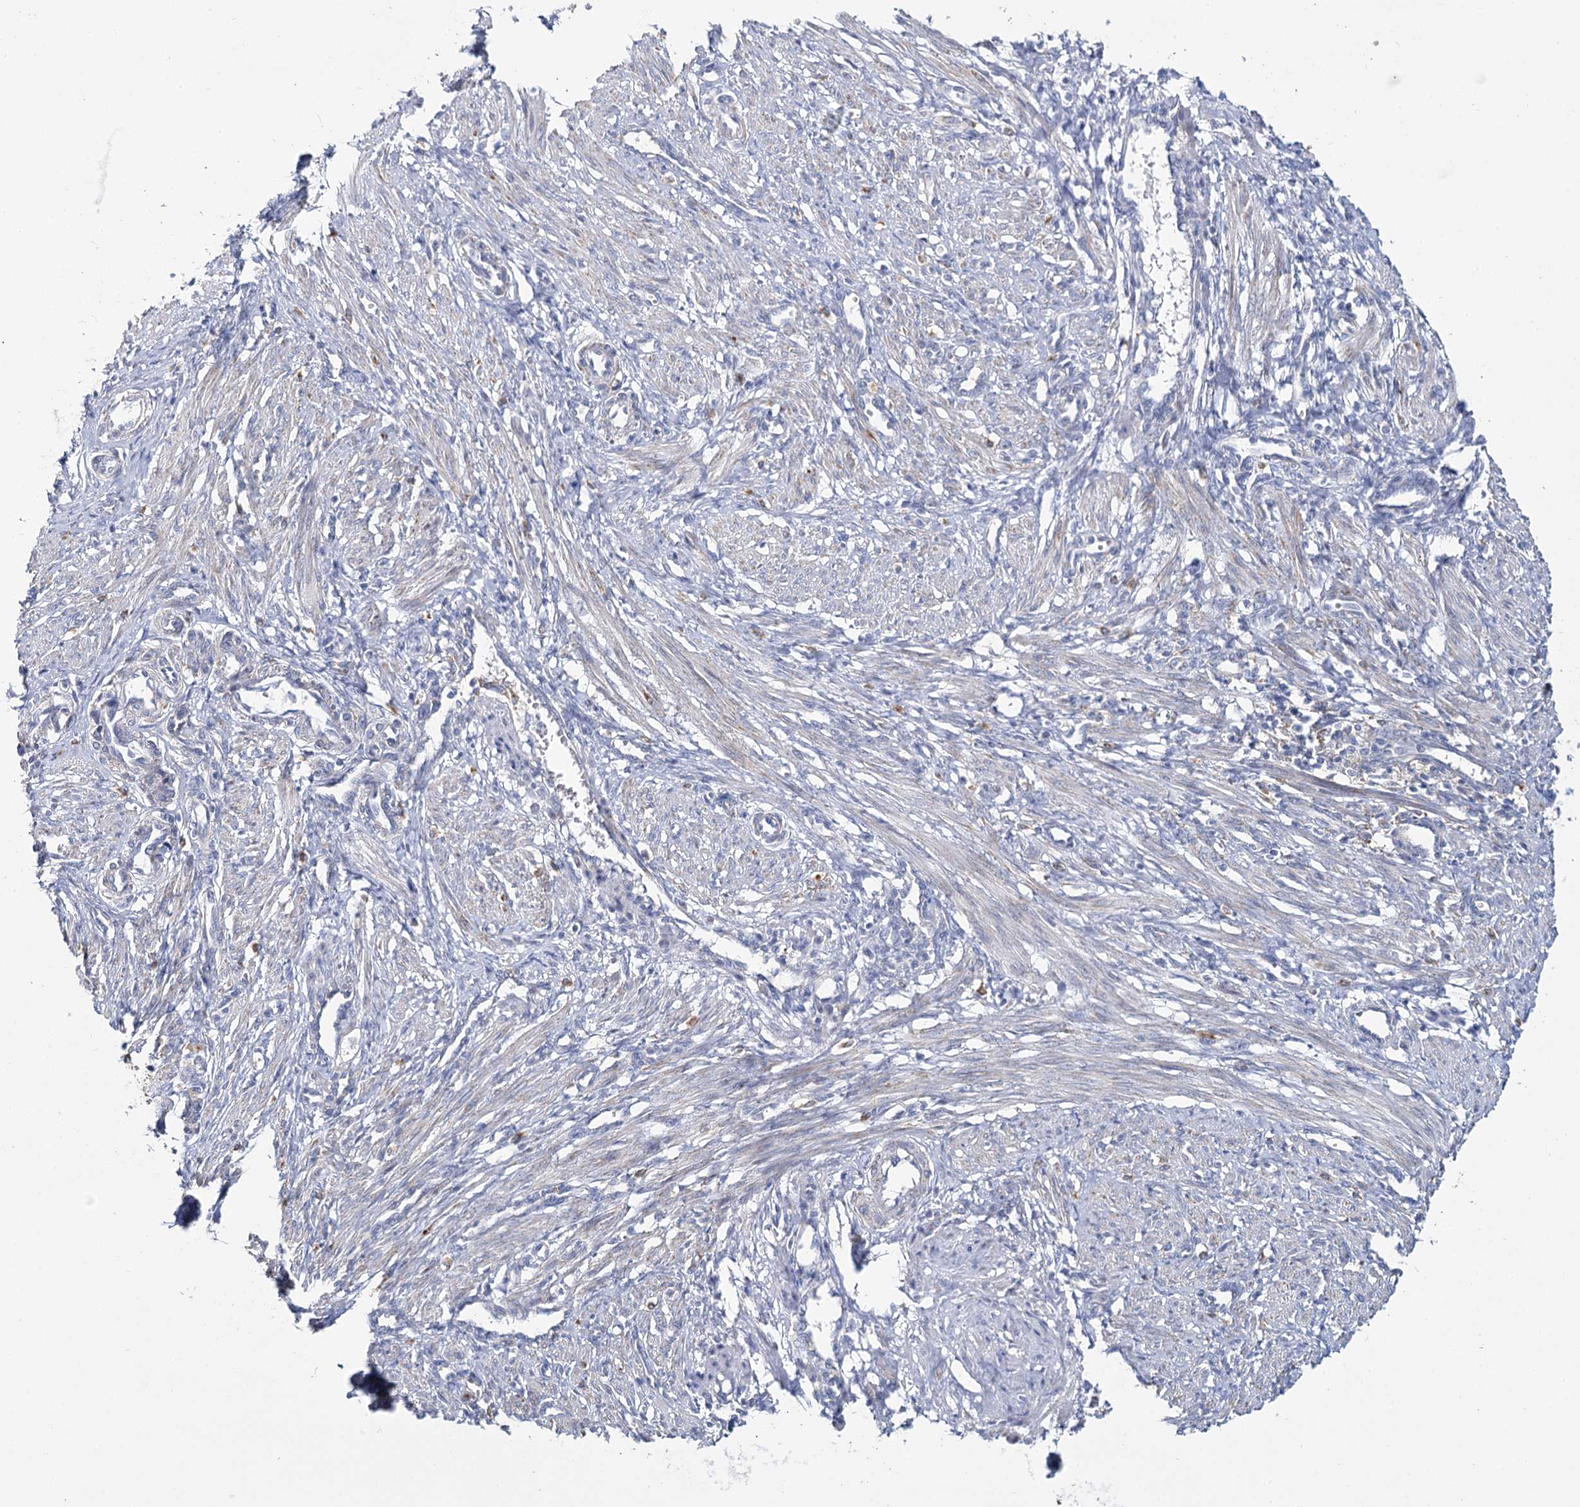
{"staining": {"intensity": "moderate", "quantity": "<25%", "location": "cytoplasmic/membranous"}, "tissue": "smooth muscle", "cell_type": "Smooth muscle cells", "image_type": "normal", "snomed": [{"axis": "morphology", "description": "Normal tissue, NOS"}, {"axis": "topography", "description": "Endometrium"}], "caption": "Brown immunohistochemical staining in normal human smooth muscle displays moderate cytoplasmic/membranous expression in about <25% of smooth muscle cells.", "gene": "THUMPD3", "patient": {"sex": "female", "age": 33}}